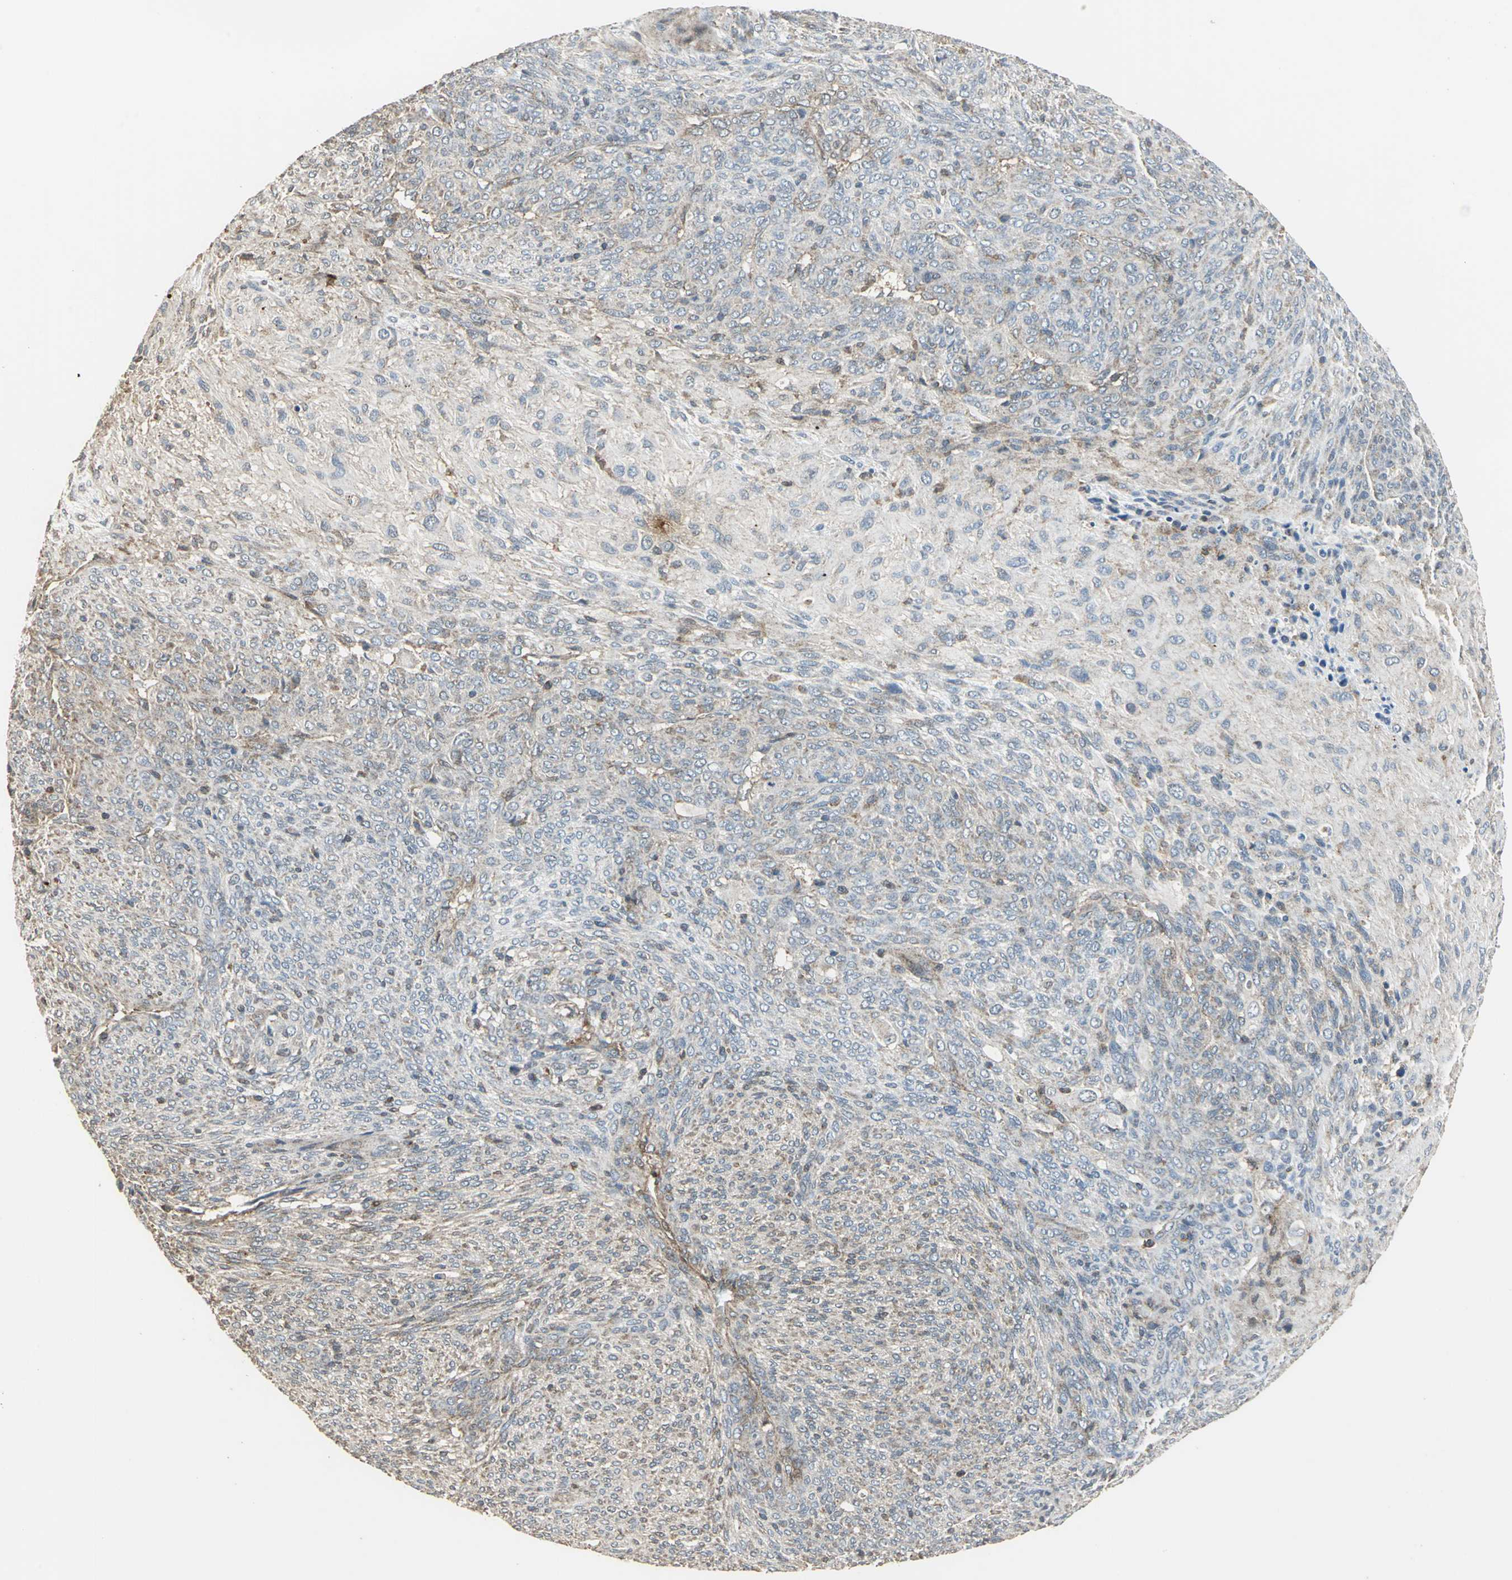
{"staining": {"intensity": "weak", "quantity": "25%-75%", "location": "cytoplasmic/membranous"}, "tissue": "glioma", "cell_type": "Tumor cells", "image_type": "cancer", "snomed": [{"axis": "morphology", "description": "Glioma, malignant, High grade"}, {"axis": "topography", "description": "Cerebral cortex"}], "caption": "Human glioma stained for a protein (brown) shows weak cytoplasmic/membranous positive positivity in approximately 25%-75% of tumor cells.", "gene": "DNAJB4", "patient": {"sex": "female", "age": 55}}